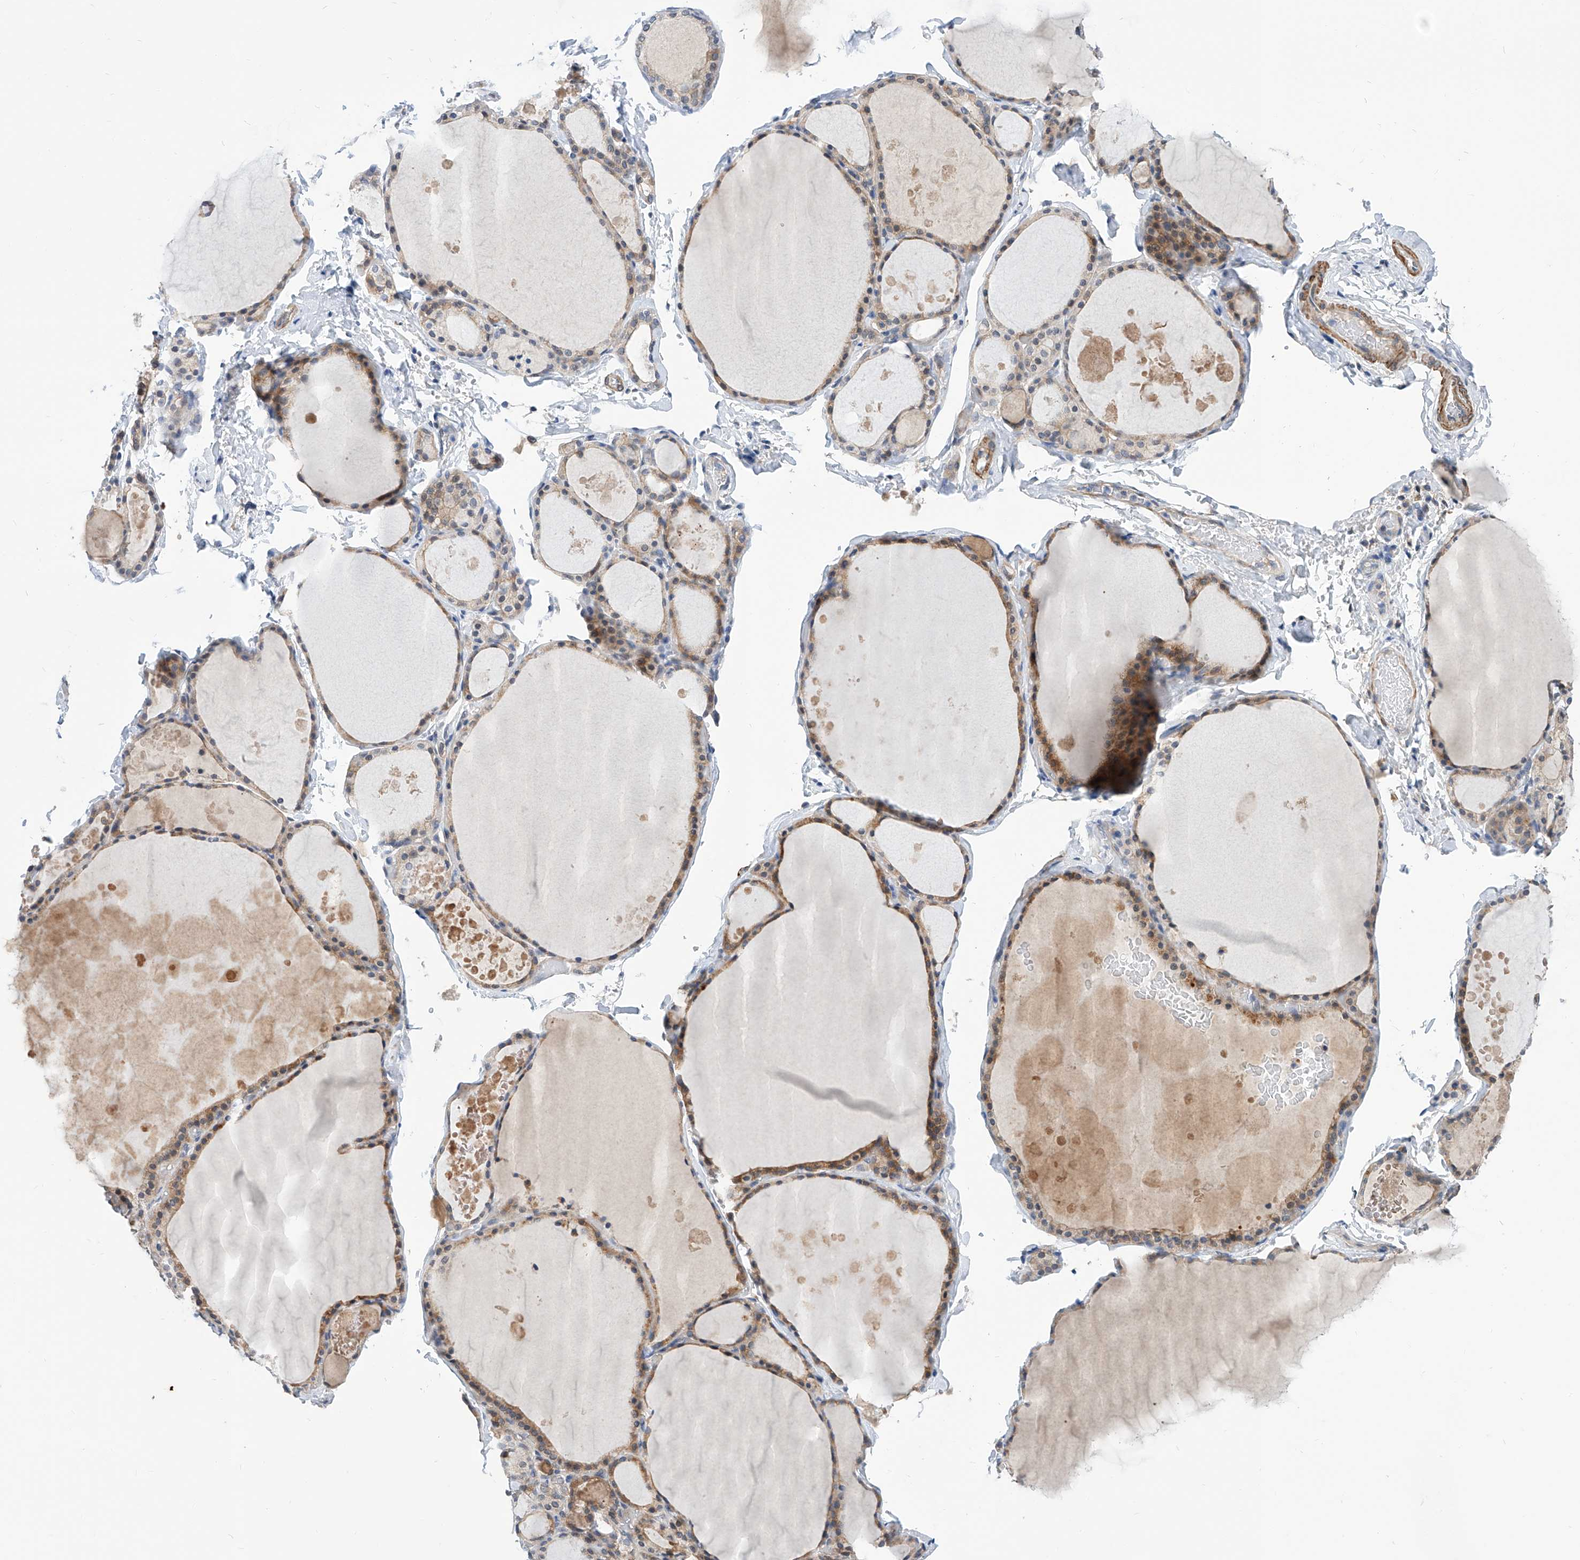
{"staining": {"intensity": "moderate", "quantity": ">75%", "location": "cytoplasmic/membranous"}, "tissue": "thyroid gland", "cell_type": "Glandular cells", "image_type": "normal", "snomed": [{"axis": "morphology", "description": "Normal tissue, NOS"}, {"axis": "topography", "description": "Thyroid gland"}], "caption": "An image of thyroid gland stained for a protein reveals moderate cytoplasmic/membranous brown staining in glandular cells.", "gene": "MAGEE2", "patient": {"sex": "male", "age": 56}}